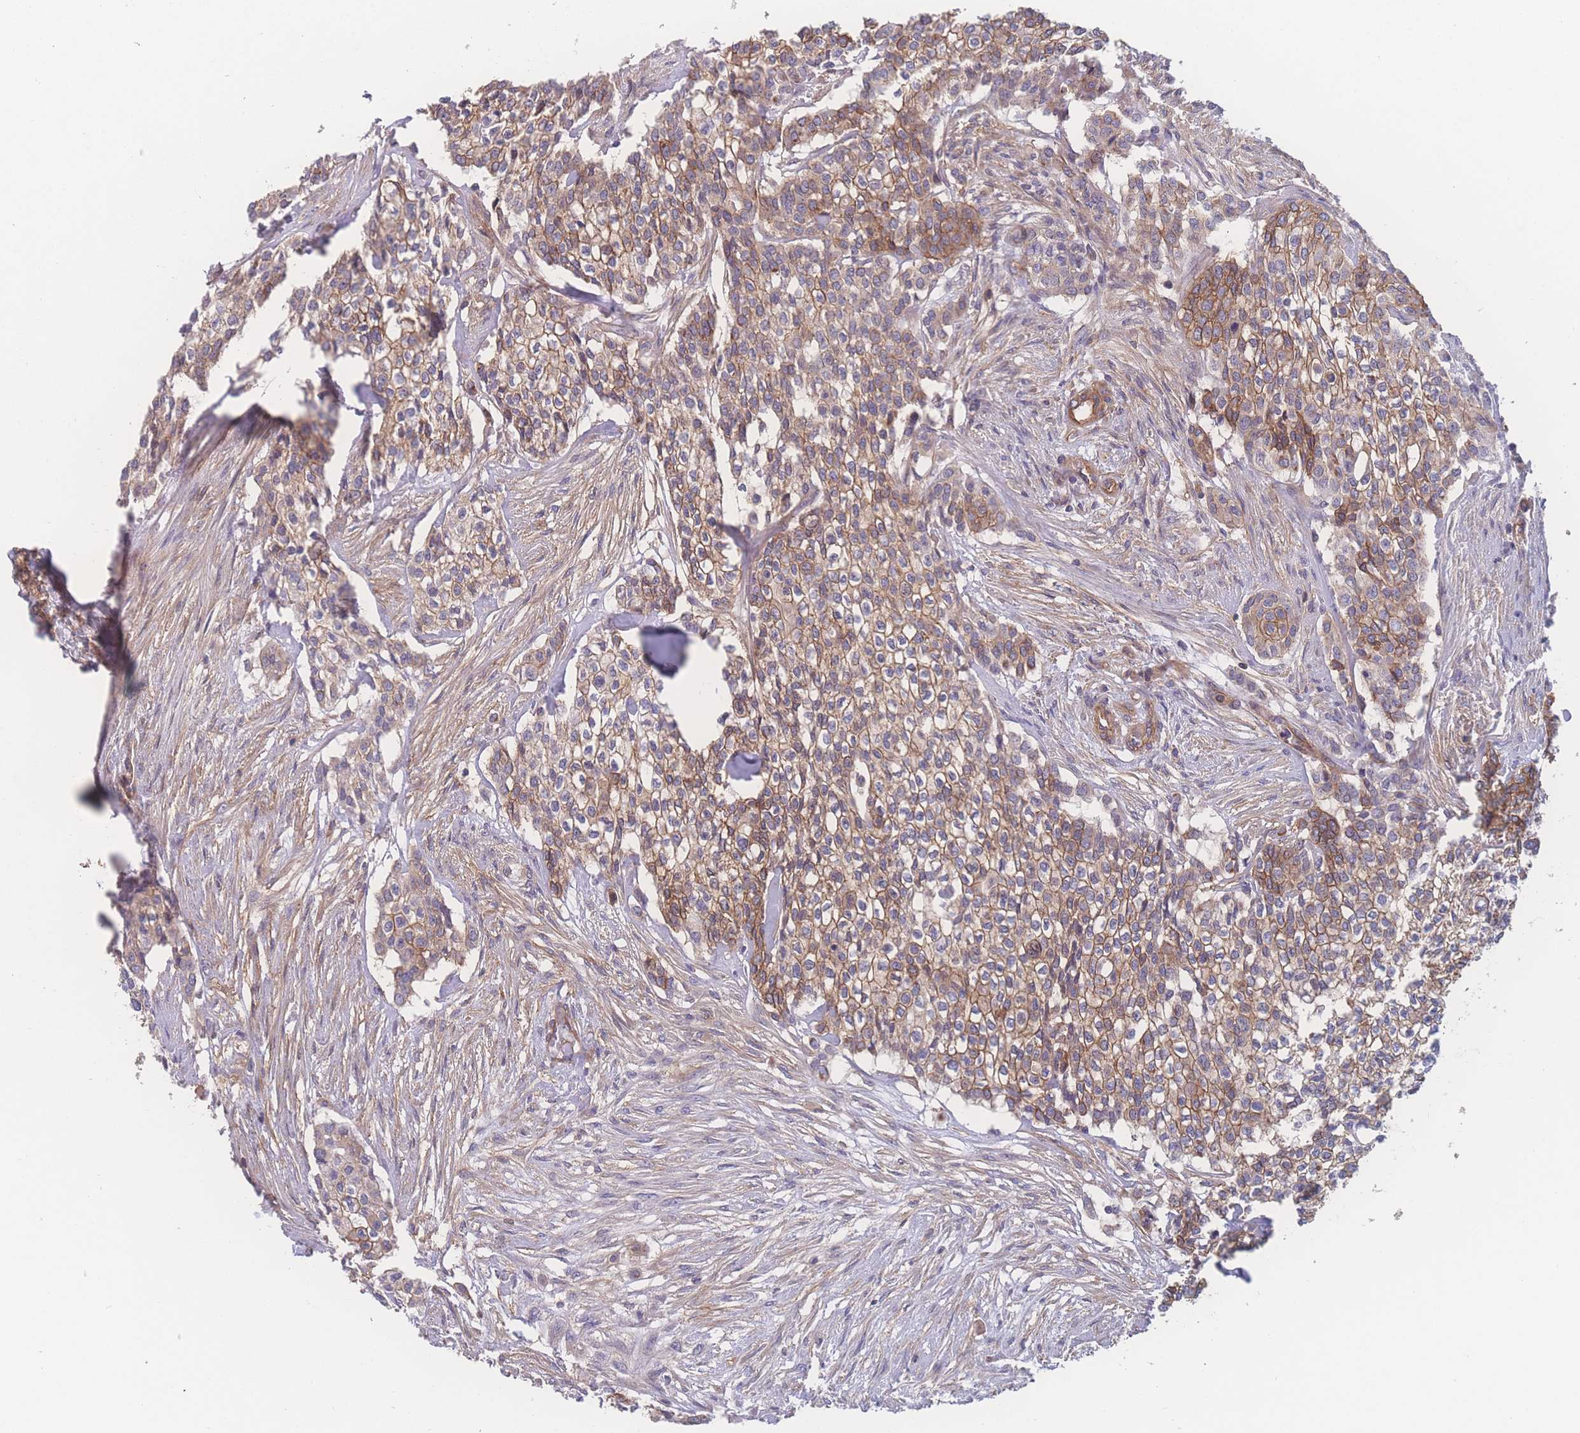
{"staining": {"intensity": "moderate", "quantity": ">75%", "location": "cytoplasmic/membranous"}, "tissue": "head and neck cancer", "cell_type": "Tumor cells", "image_type": "cancer", "snomed": [{"axis": "morphology", "description": "Adenocarcinoma, NOS"}, {"axis": "topography", "description": "Head-Neck"}], "caption": "High-power microscopy captured an immunohistochemistry photomicrograph of head and neck cancer, revealing moderate cytoplasmic/membranous positivity in about >75% of tumor cells. Nuclei are stained in blue.", "gene": "CFAP97", "patient": {"sex": "male", "age": 81}}